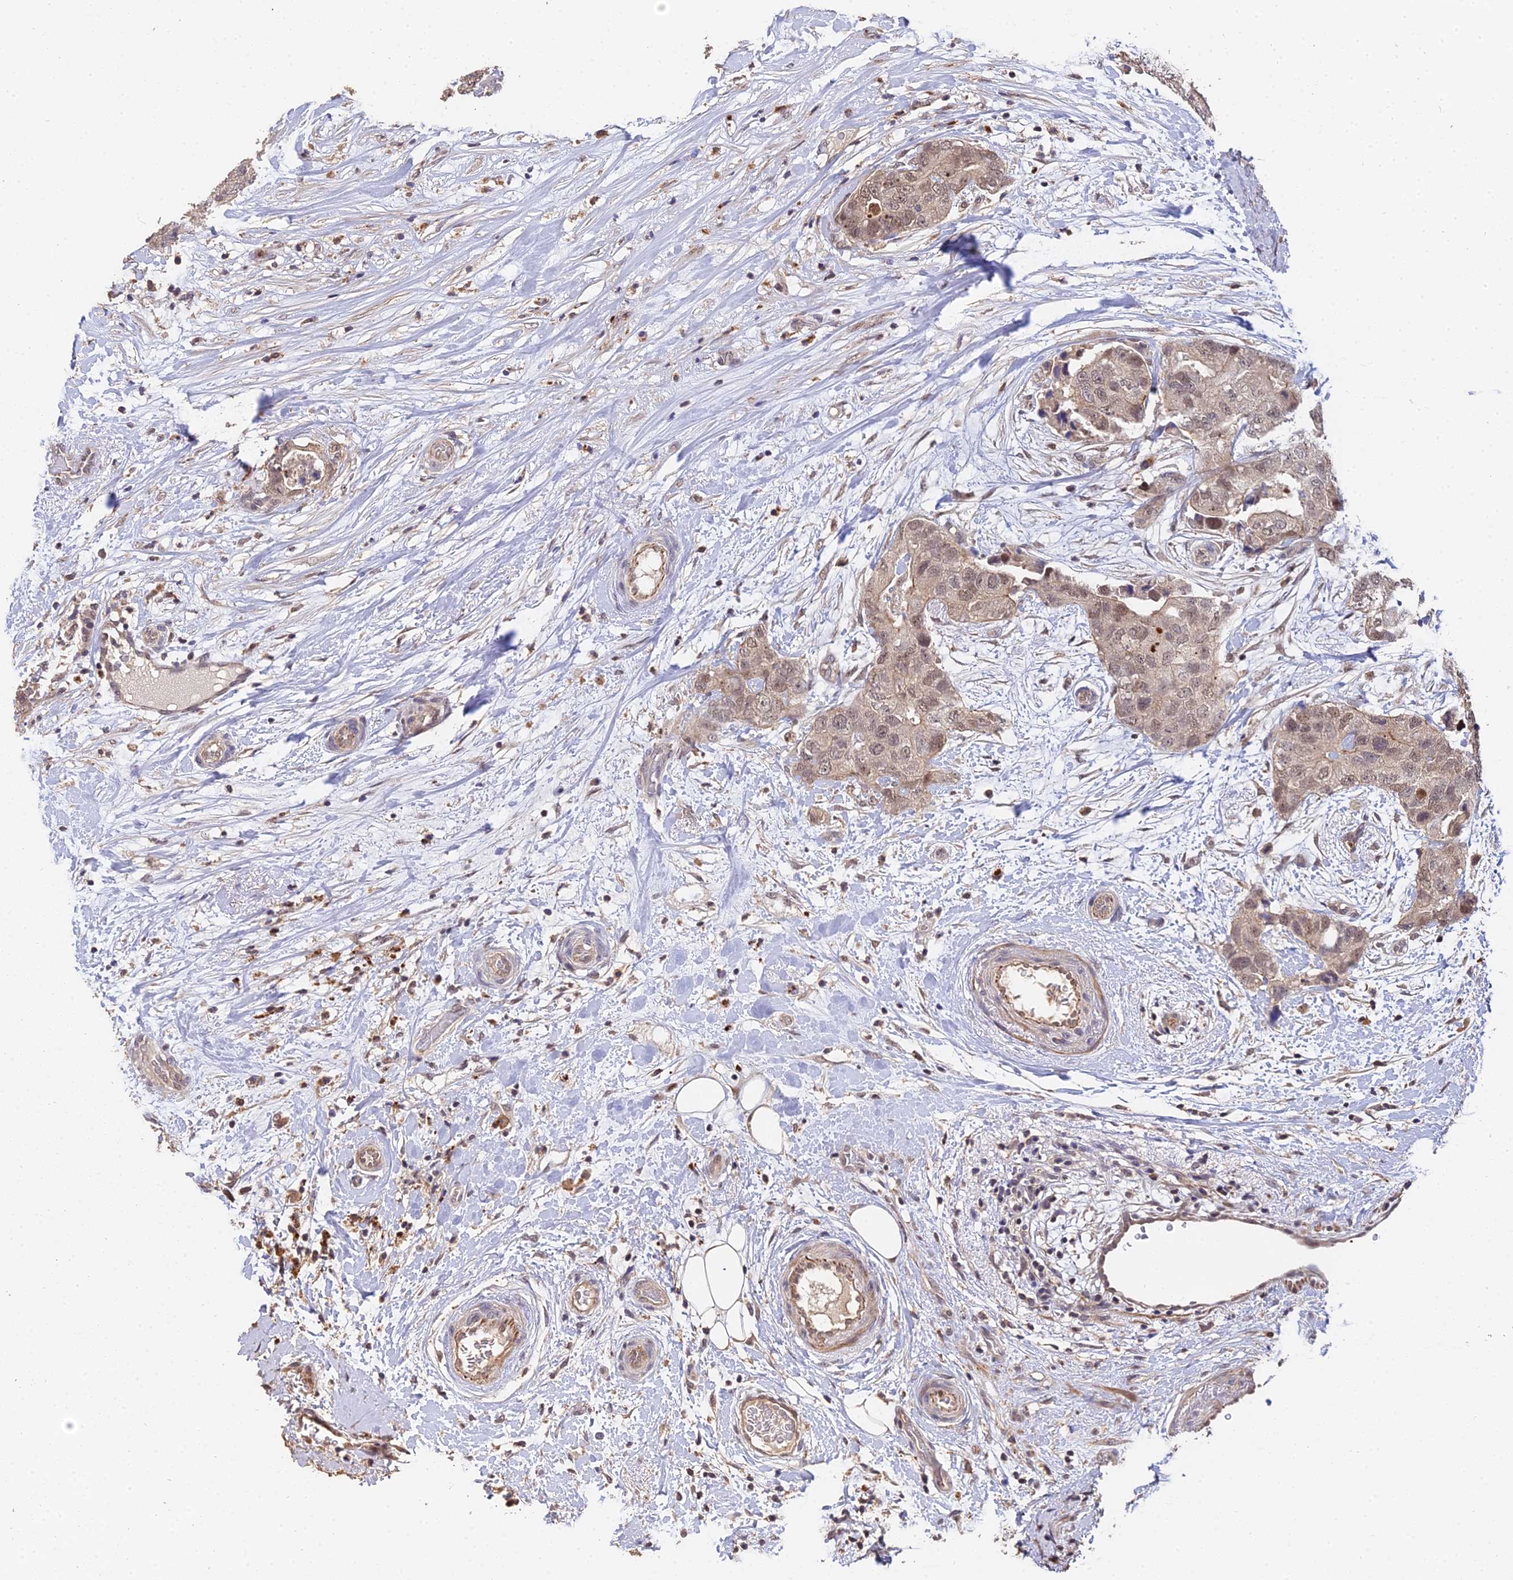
{"staining": {"intensity": "weak", "quantity": "25%-75%", "location": "cytoplasmic/membranous,nuclear"}, "tissue": "breast cancer", "cell_type": "Tumor cells", "image_type": "cancer", "snomed": [{"axis": "morphology", "description": "Duct carcinoma"}, {"axis": "topography", "description": "Breast"}], "caption": "A high-resolution histopathology image shows immunohistochemistry (IHC) staining of breast invasive ductal carcinoma, which shows weak cytoplasmic/membranous and nuclear expression in about 25%-75% of tumor cells.", "gene": "LSM5", "patient": {"sex": "female", "age": 62}}